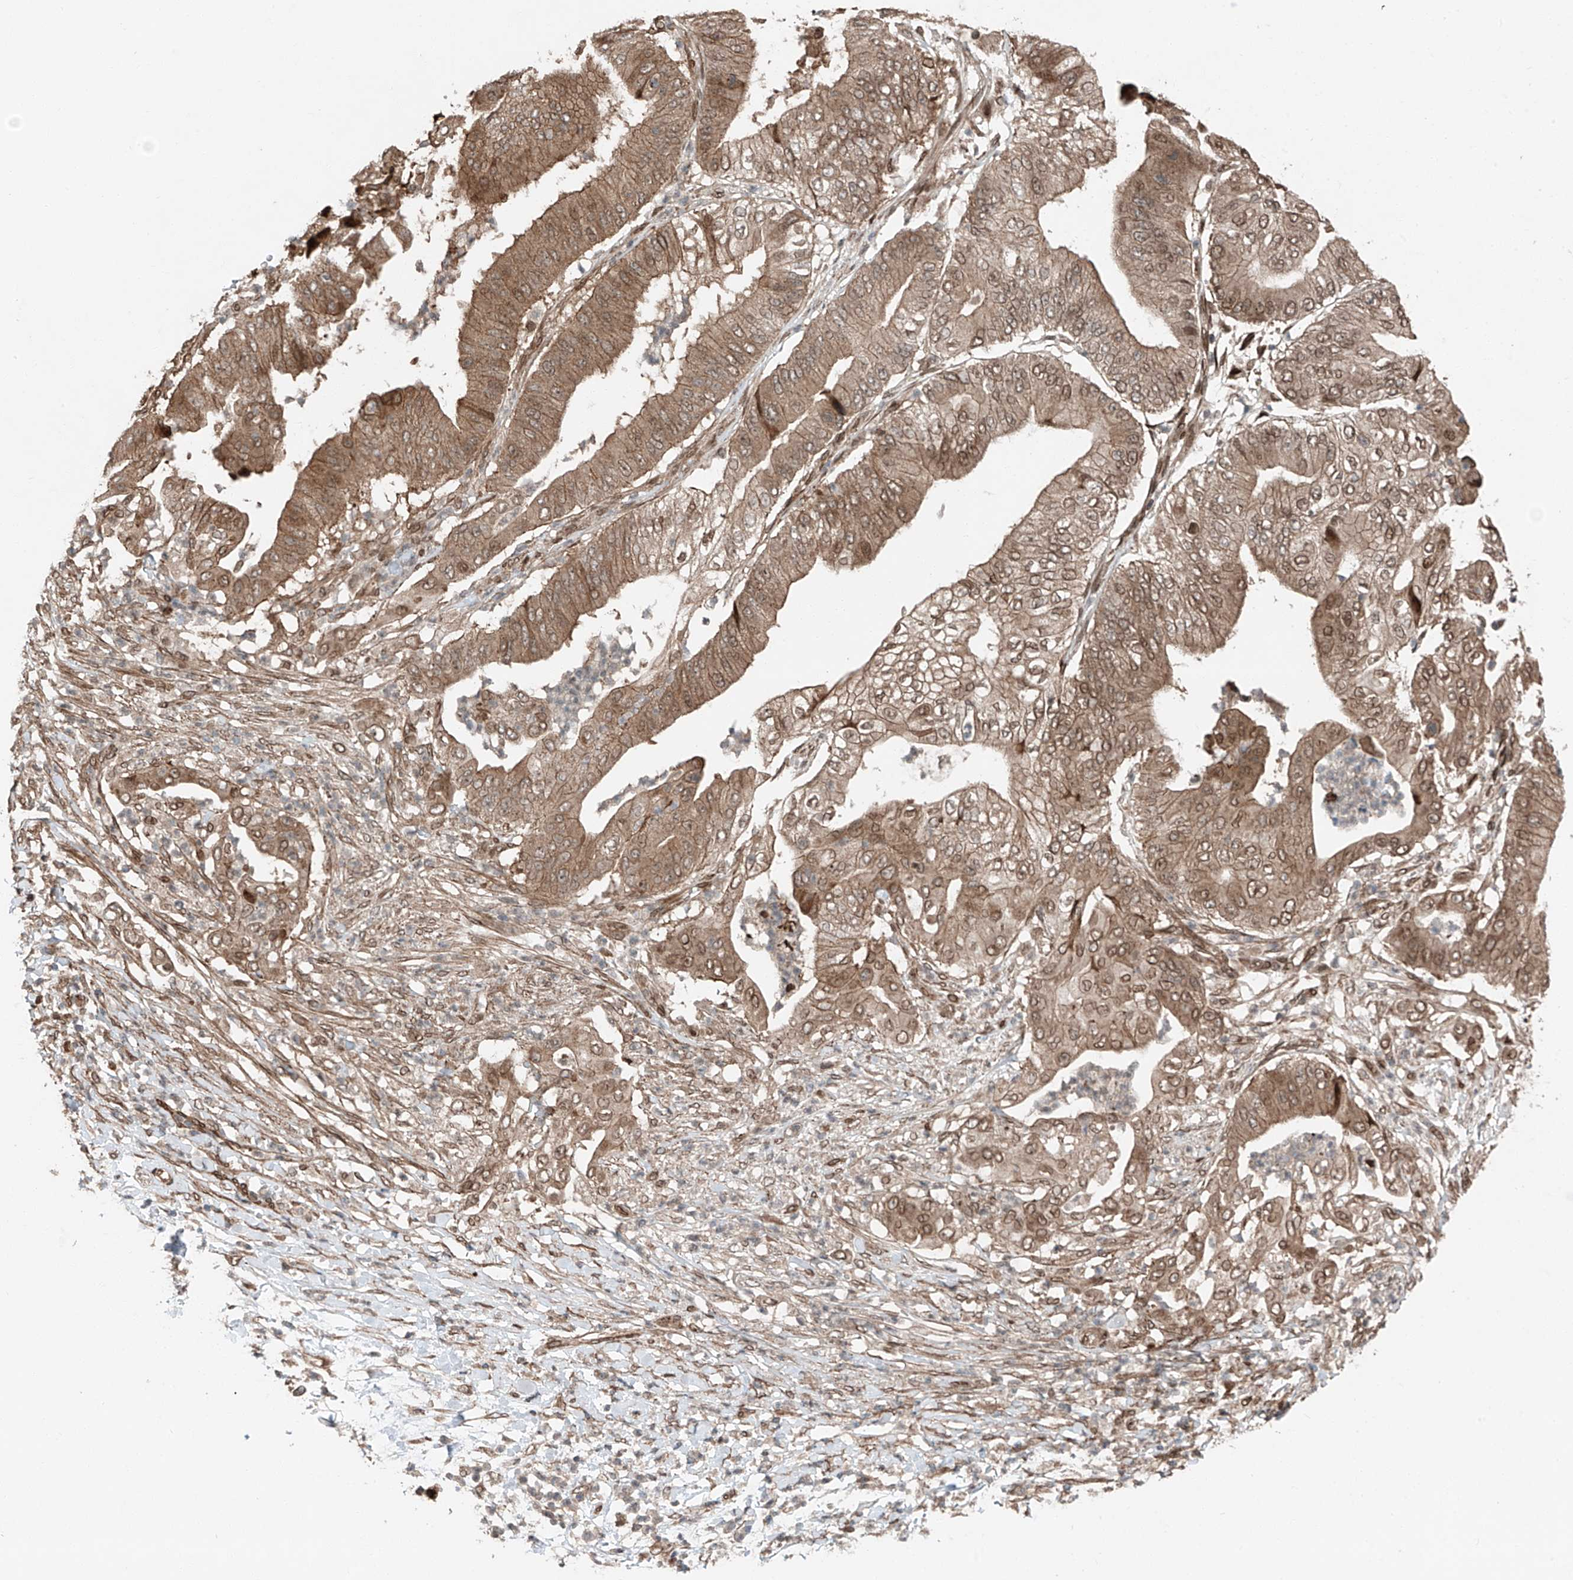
{"staining": {"intensity": "moderate", "quantity": ">75%", "location": "cytoplasmic/membranous,nuclear"}, "tissue": "pancreatic cancer", "cell_type": "Tumor cells", "image_type": "cancer", "snomed": [{"axis": "morphology", "description": "Adenocarcinoma, NOS"}, {"axis": "topography", "description": "Pancreas"}], "caption": "Protein analysis of pancreatic cancer (adenocarcinoma) tissue displays moderate cytoplasmic/membranous and nuclear positivity in approximately >75% of tumor cells. The protein of interest is shown in brown color, while the nuclei are stained blue.", "gene": "CEP162", "patient": {"sex": "female", "age": 77}}